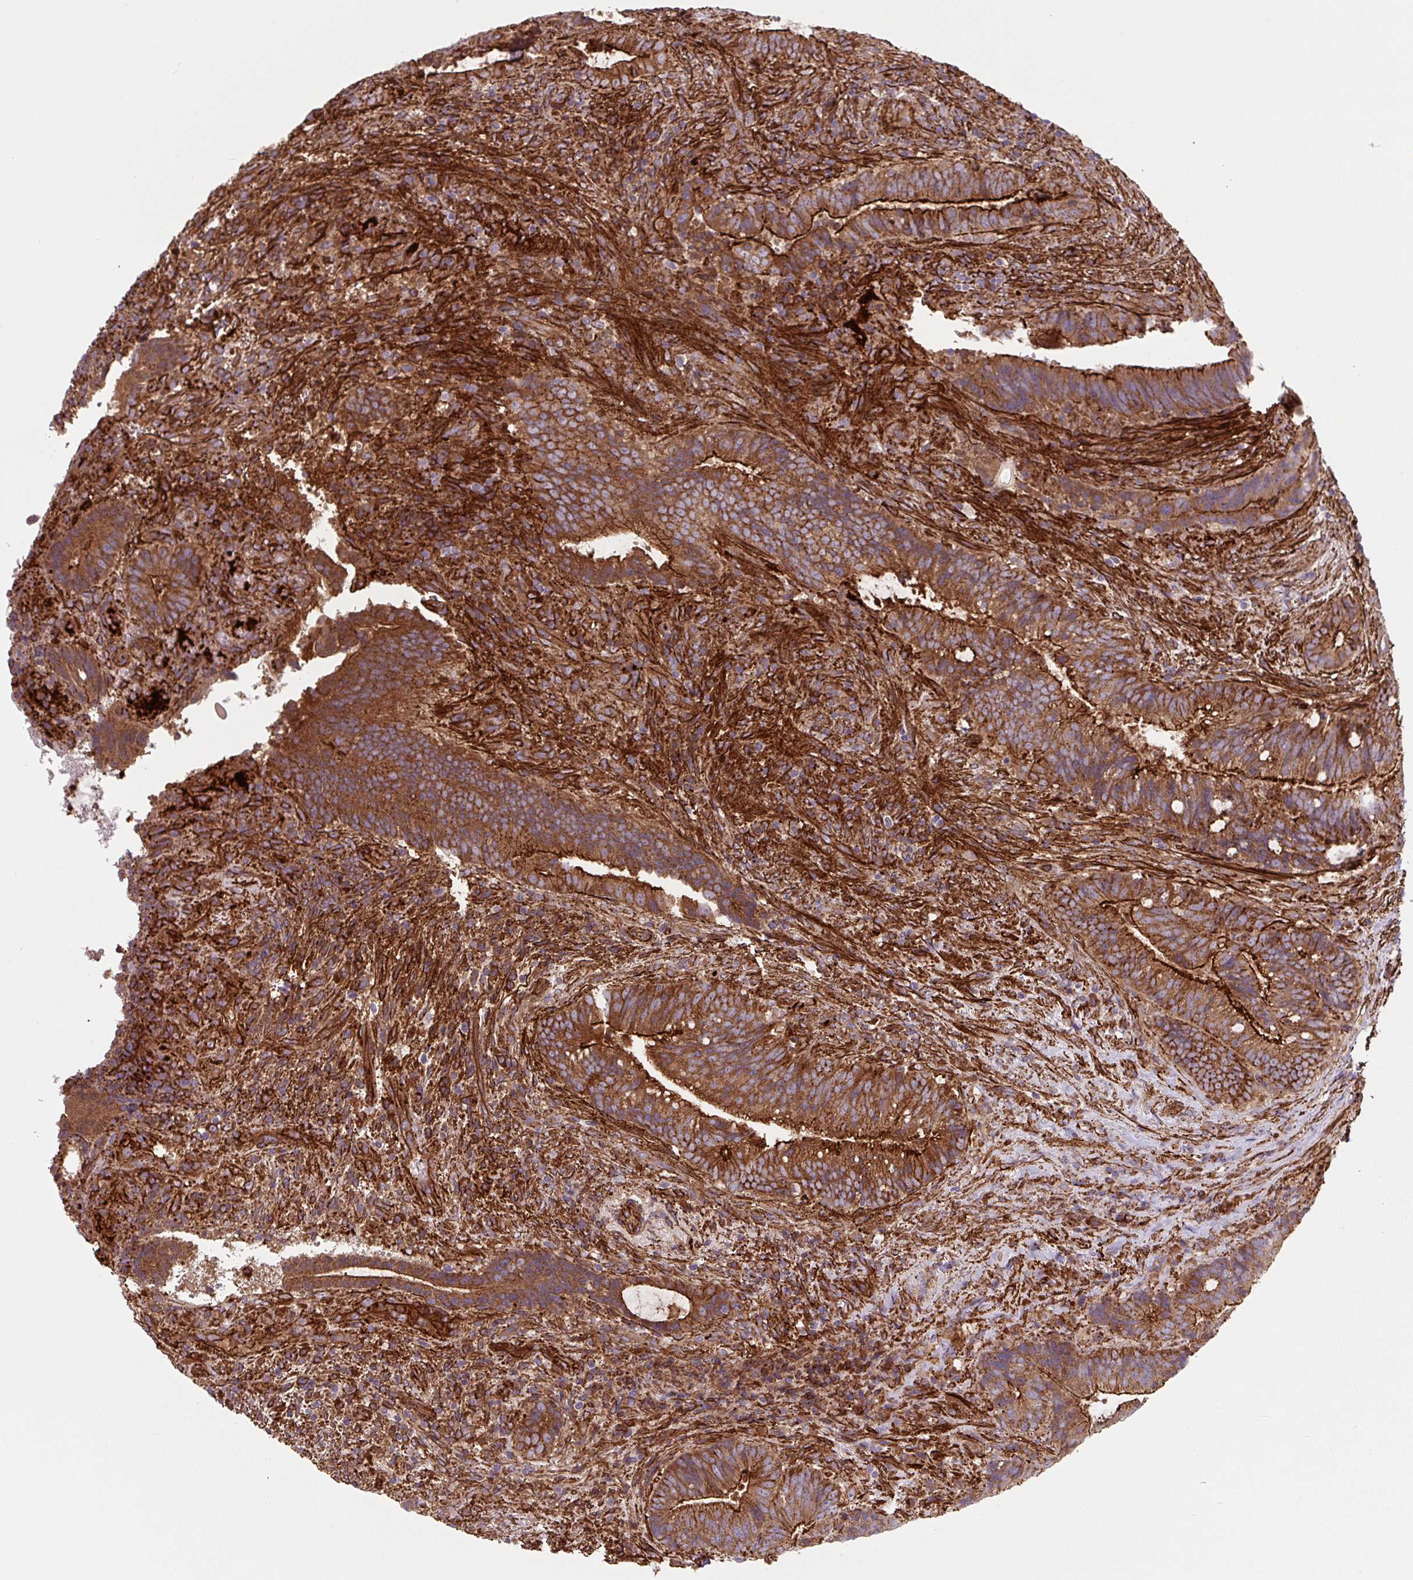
{"staining": {"intensity": "strong", "quantity": ">75%", "location": "cytoplasmic/membranous"}, "tissue": "colorectal cancer", "cell_type": "Tumor cells", "image_type": "cancer", "snomed": [{"axis": "morphology", "description": "Adenocarcinoma, NOS"}, {"axis": "topography", "description": "Colon"}], "caption": "Immunohistochemistry photomicrograph of colorectal adenocarcinoma stained for a protein (brown), which displays high levels of strong cytoplasmic/membranous positivity in about >75% of tumor cells.", "gene": "DHFR2", "patient": {"sex": "female", "age": 43}}